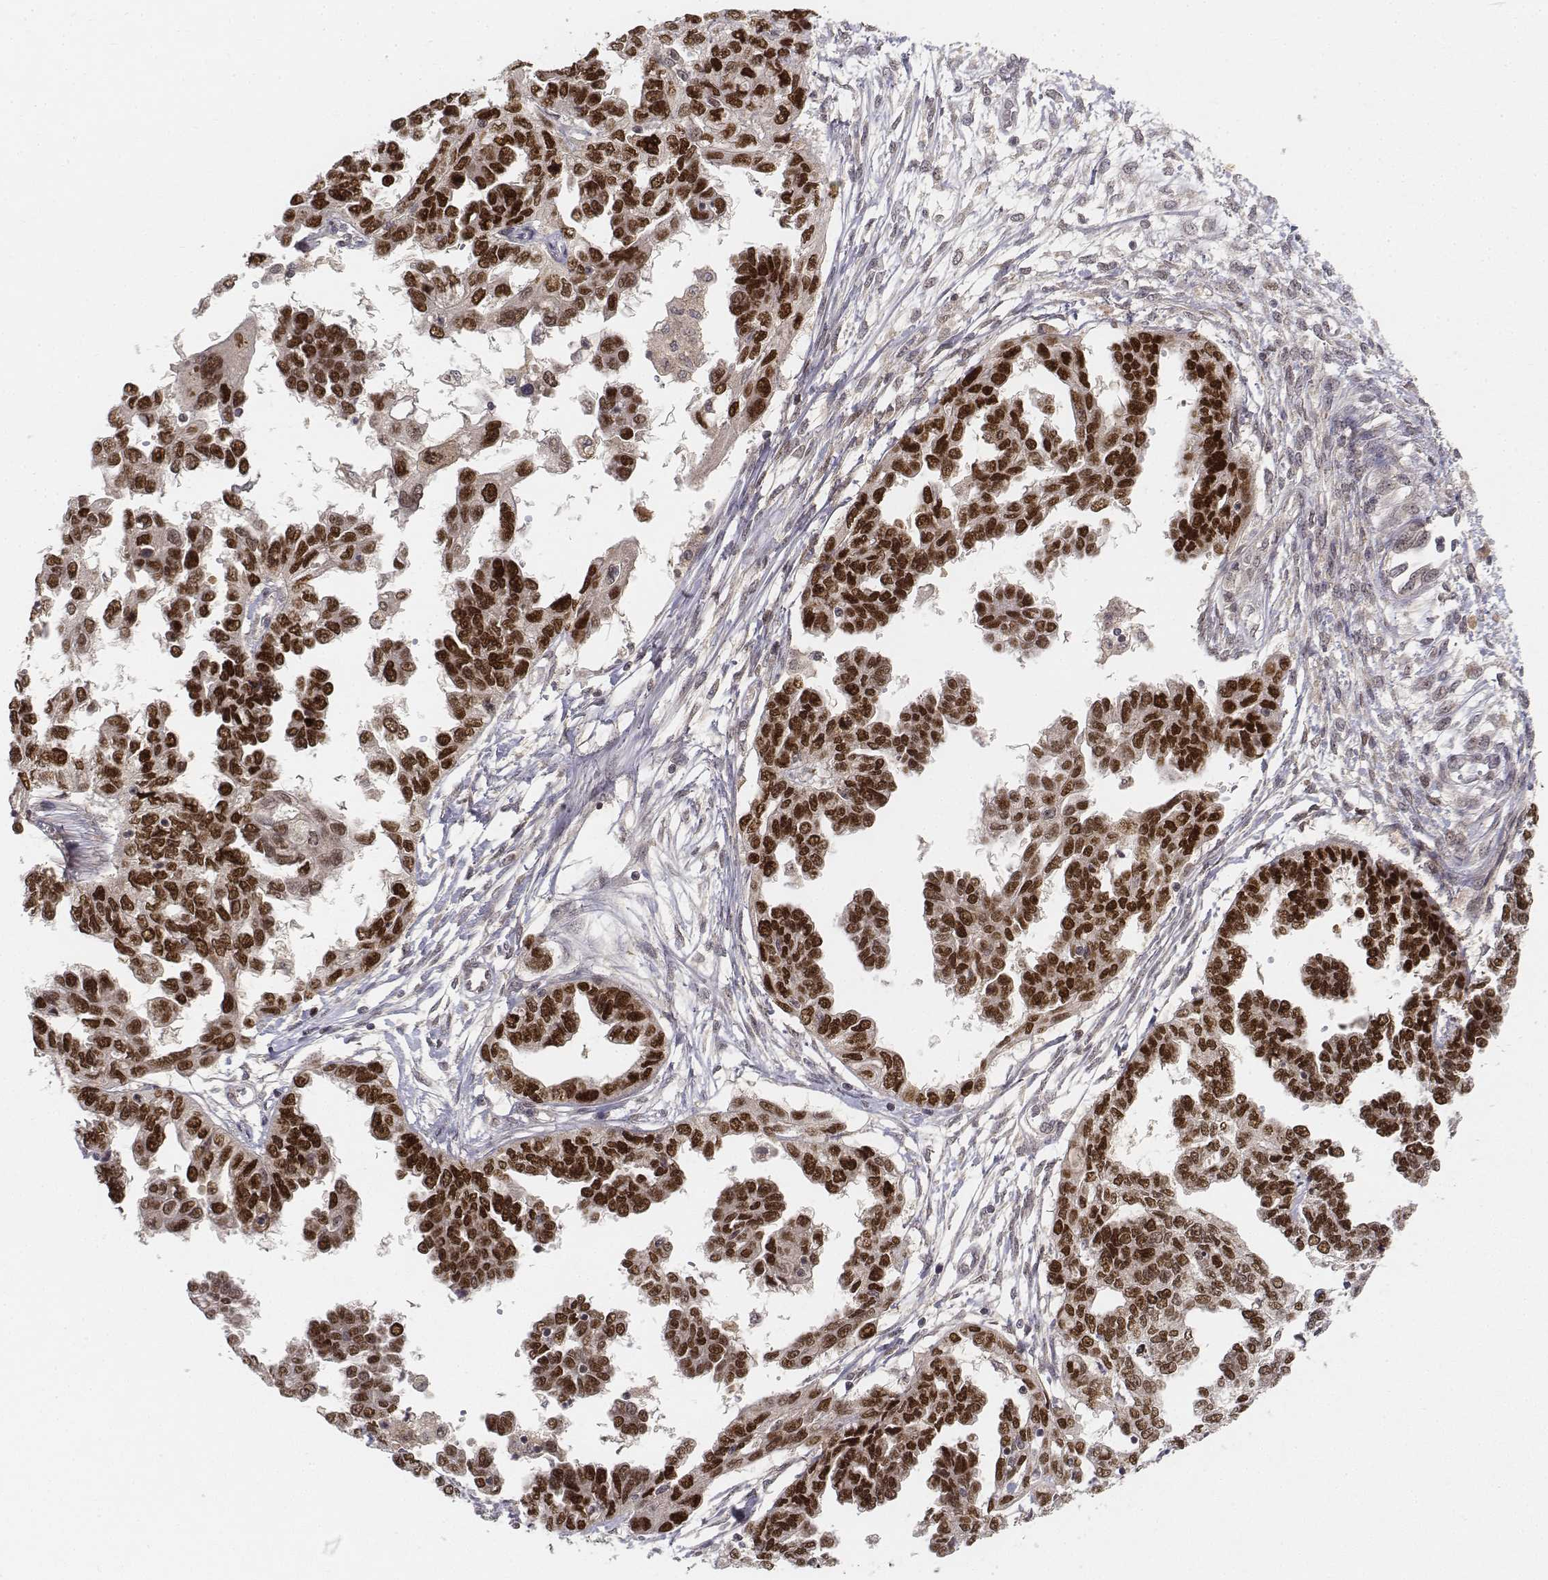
{"staining": {"intensity": "strong", "quantity": ">75%", "location": "nuclear"}, "tissue": "ovarian cancer", "cell_type": "Tumor cells", "image_type": "cancer", "snomed": [{"axis": "morphology", "description": "Cystadenocarcinoma, serous, NOS"}, {"axis": "topography", "description": "Ovary"}], "caption": "Serous cystadenocarcinoma (ovarian) tissue exhibits strong nuclear expression in about >75% of tumor cells, visualized by immunohistochemistry.", "gene": "FANCD2", "patient": {"sex": "female", "age": 53}}